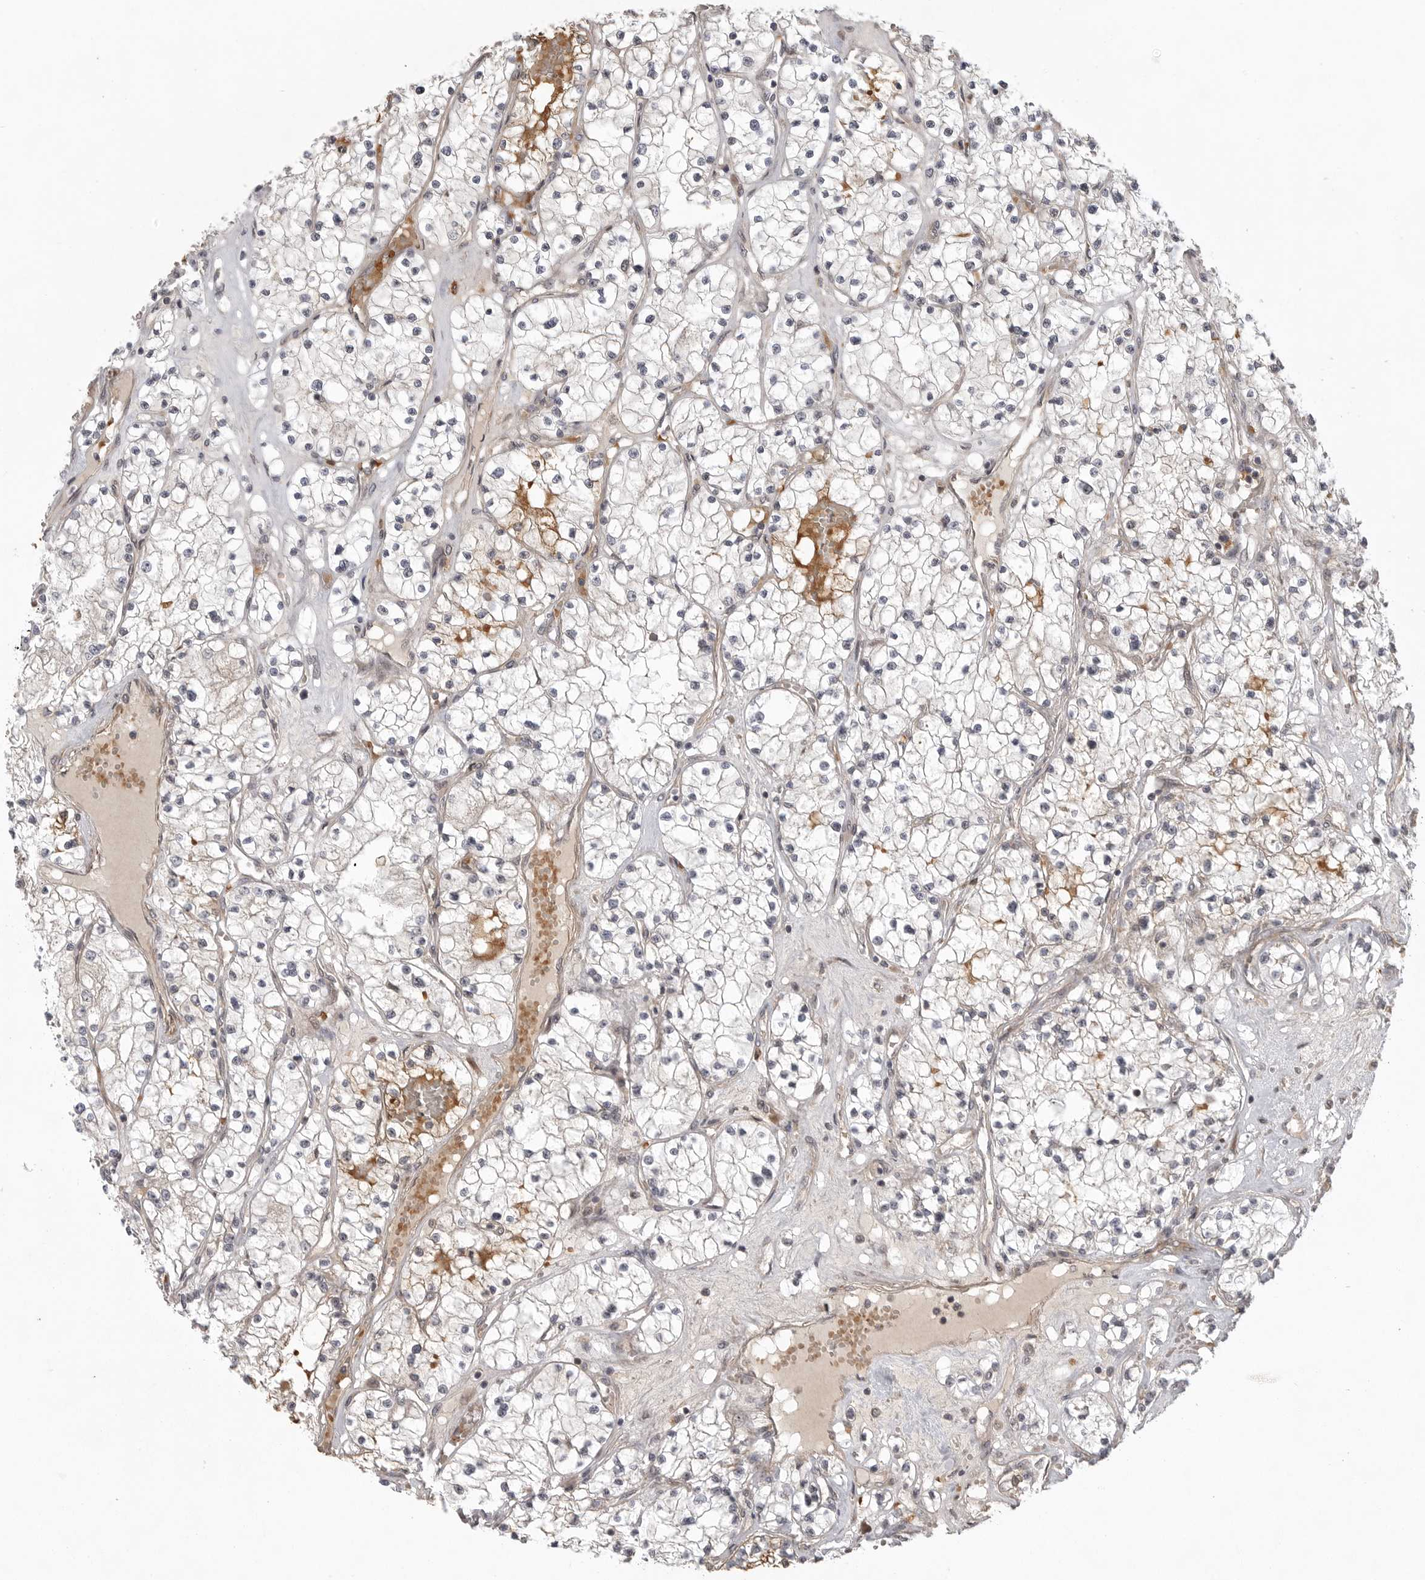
{"staining": {"intensity": "negative", "quantity": "none", "location": "none"}, "tissue": "renal cancer", "cell_type": "Tumor cells", "image_type": "cancer", "snomed": [{"axis": "morphology", "description": "Normal tissue, NOS"}, {"axis": "morphology", "description": "Adenocarcinoma, NOS"}, {"axis": "topography", "description": "Kidney"}], "caption": "A histopathology image of human renal cancer (adenocarcinoma) is negative for staining in tumor cells.", "gene": "CCPG1", "patient": {"sex": "male", "age": 68}}